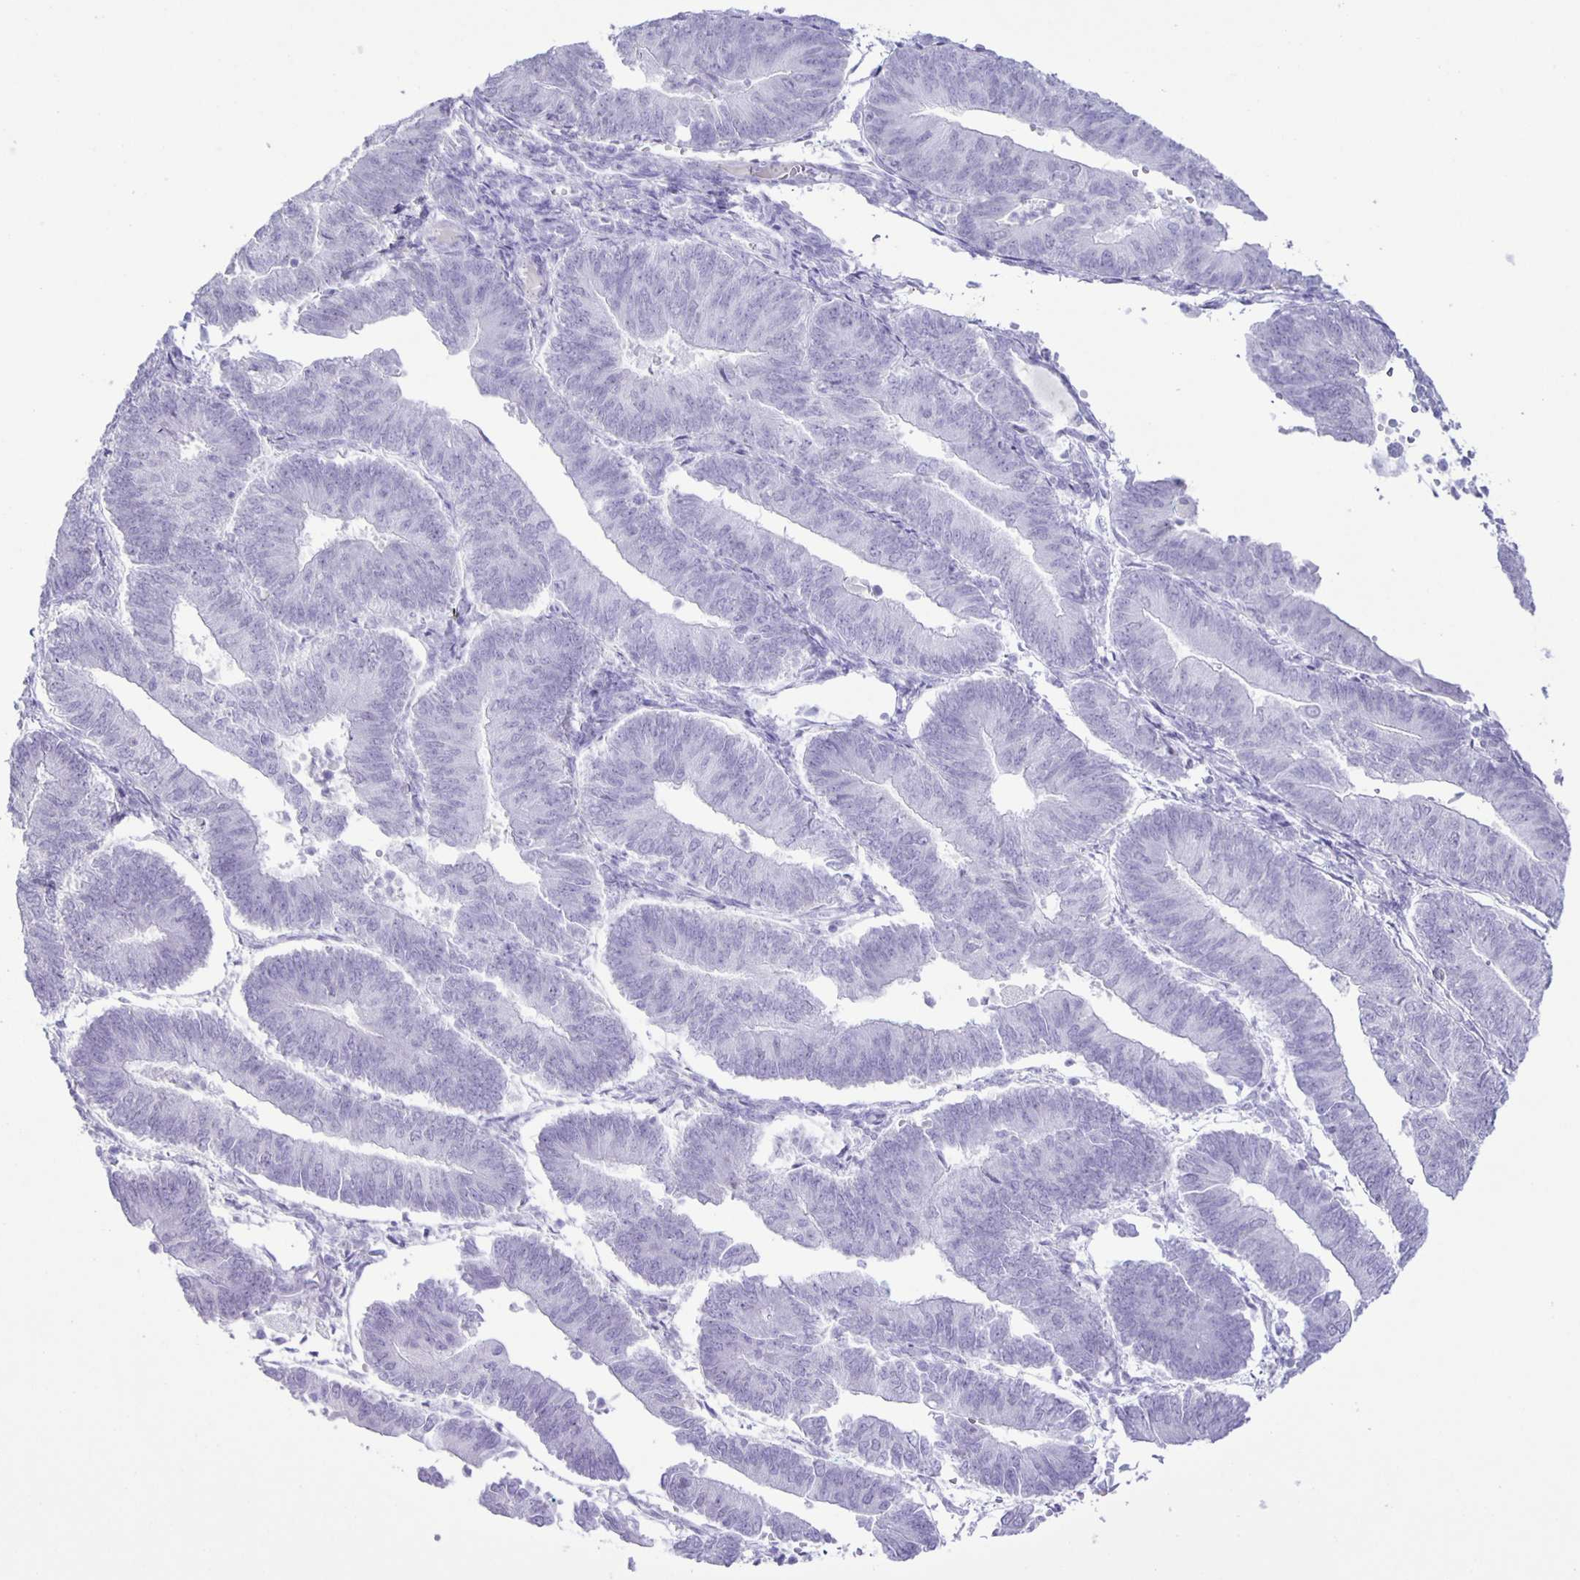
{"staining": {"intensity": "negative", "quantity": "none", "location": "none"}, "tissue": "endometrial cancer", "cell_type": "Tumor cells", "image_type": "cancer", "snomed": [{"axis": "morphology", "description": "Adenocarcinoma, NOS"}, {"axis": "topography", "description": "Endometrium"}], "caption": "Histopathology image shows no protein staining in tumor cells of endometrial adenocarcinoma tissue.", "gene": "EZHIP", "patient": {"sex": "female", "age": 65}}